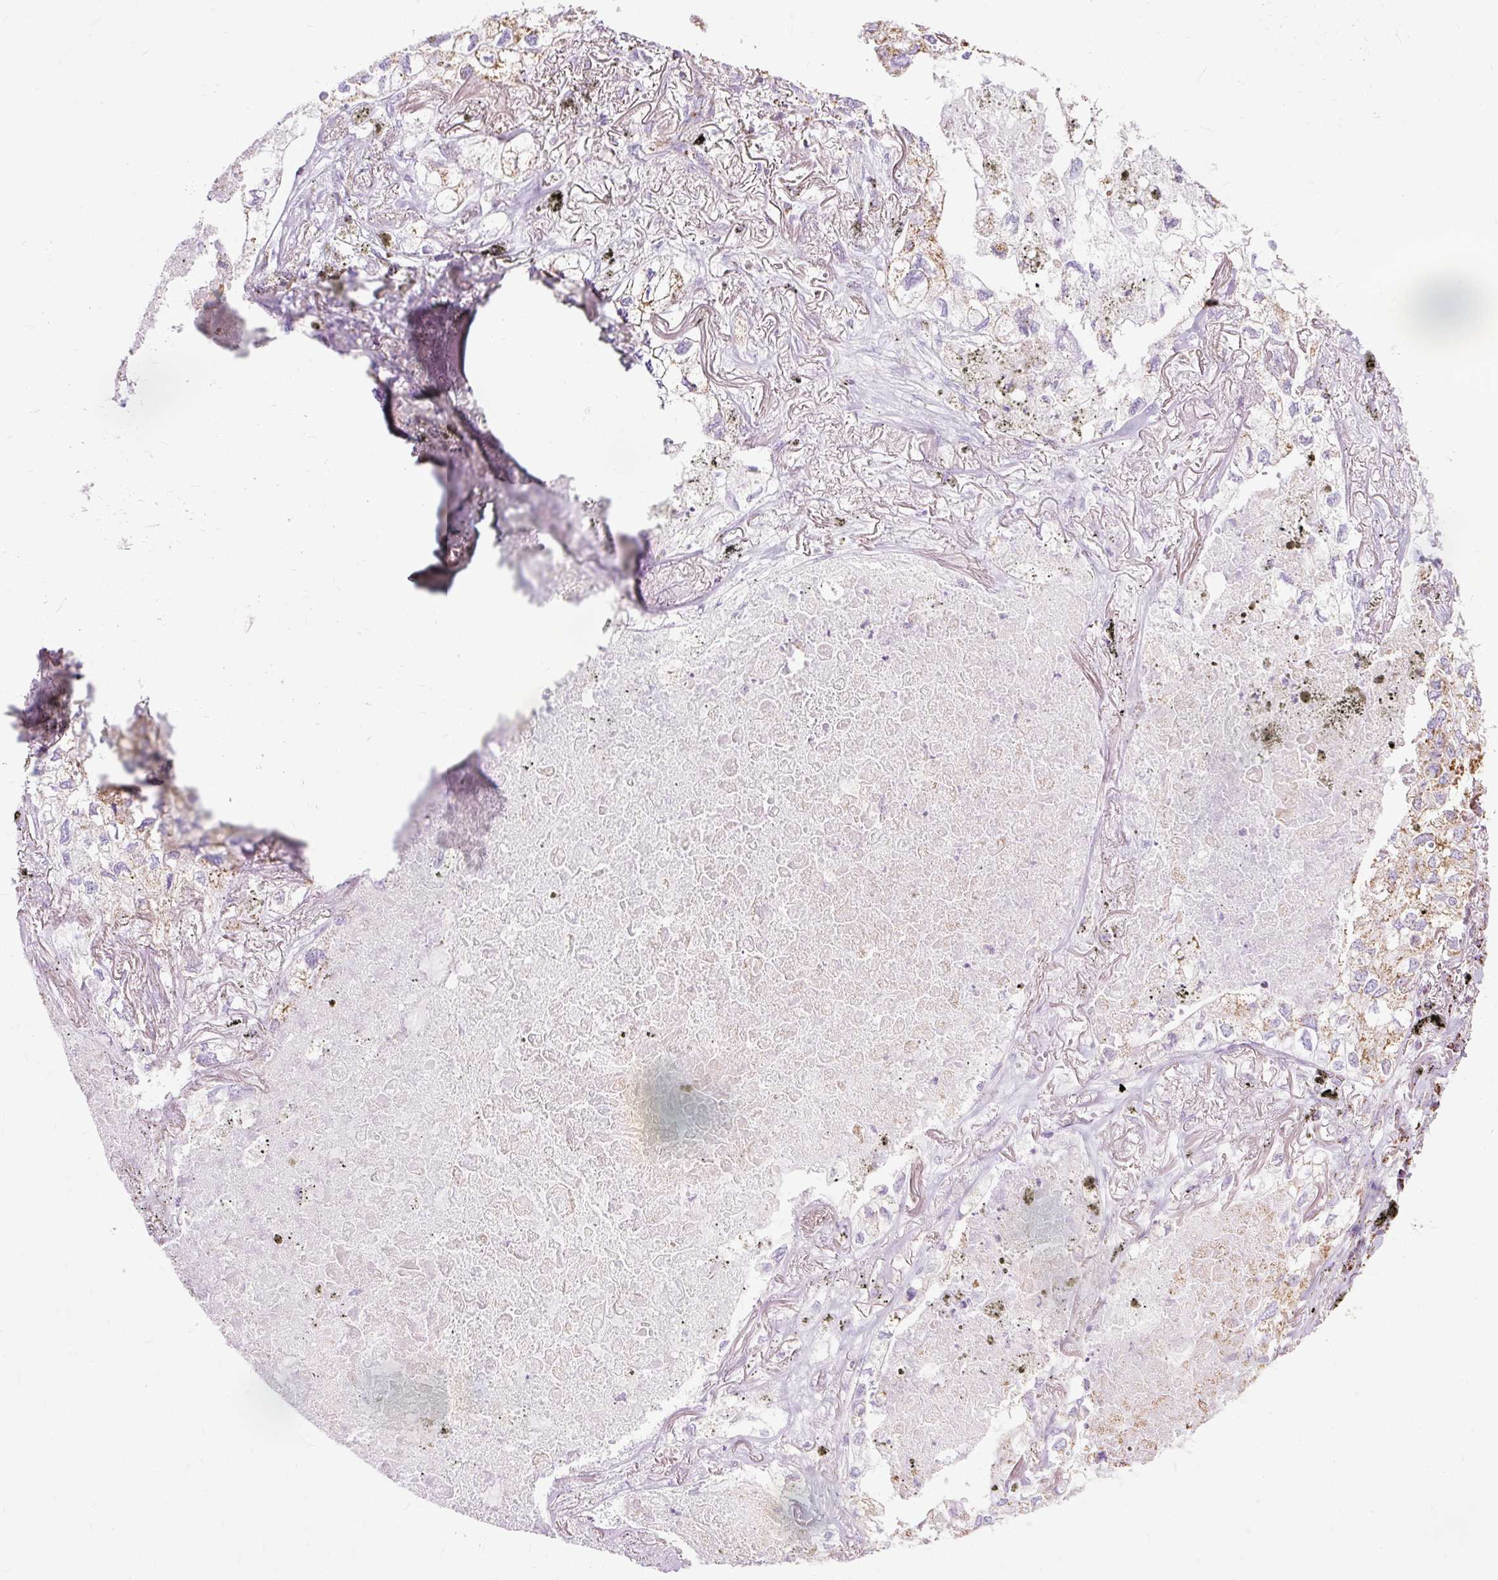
{"staining": {"intensity": "moderate", "quantity": "25%-75%", "location": "cytoplasmic/membranous"}, "tissue": "lung cancer", "cell_type": "Tumor cells", "image_type": "cancer", "snomed": [{"axis": "morphology", "description": "Adenocarcinoma, NOS"}, {"axis": "topography", "description": "Lung"}], "caption": "High-magnification brightfield microscopy of adenocarcinoma (lung) stained with DAB (3,3'-diaminobenzidine) (brown) and counterstained with hematoxylin (blue). tumor cells exhibit moderate cytoplasmic/membranous staining is present in approximately25%-75% of cells. The protein of interest is stained brown, and the nuclei are stained in blue (DAB (3,3'-diaminobenzidine) IHC with brightfield microscopy, high magnification).", "gene": "DLAT", "patient": {"sex": "male", "age": 65}}